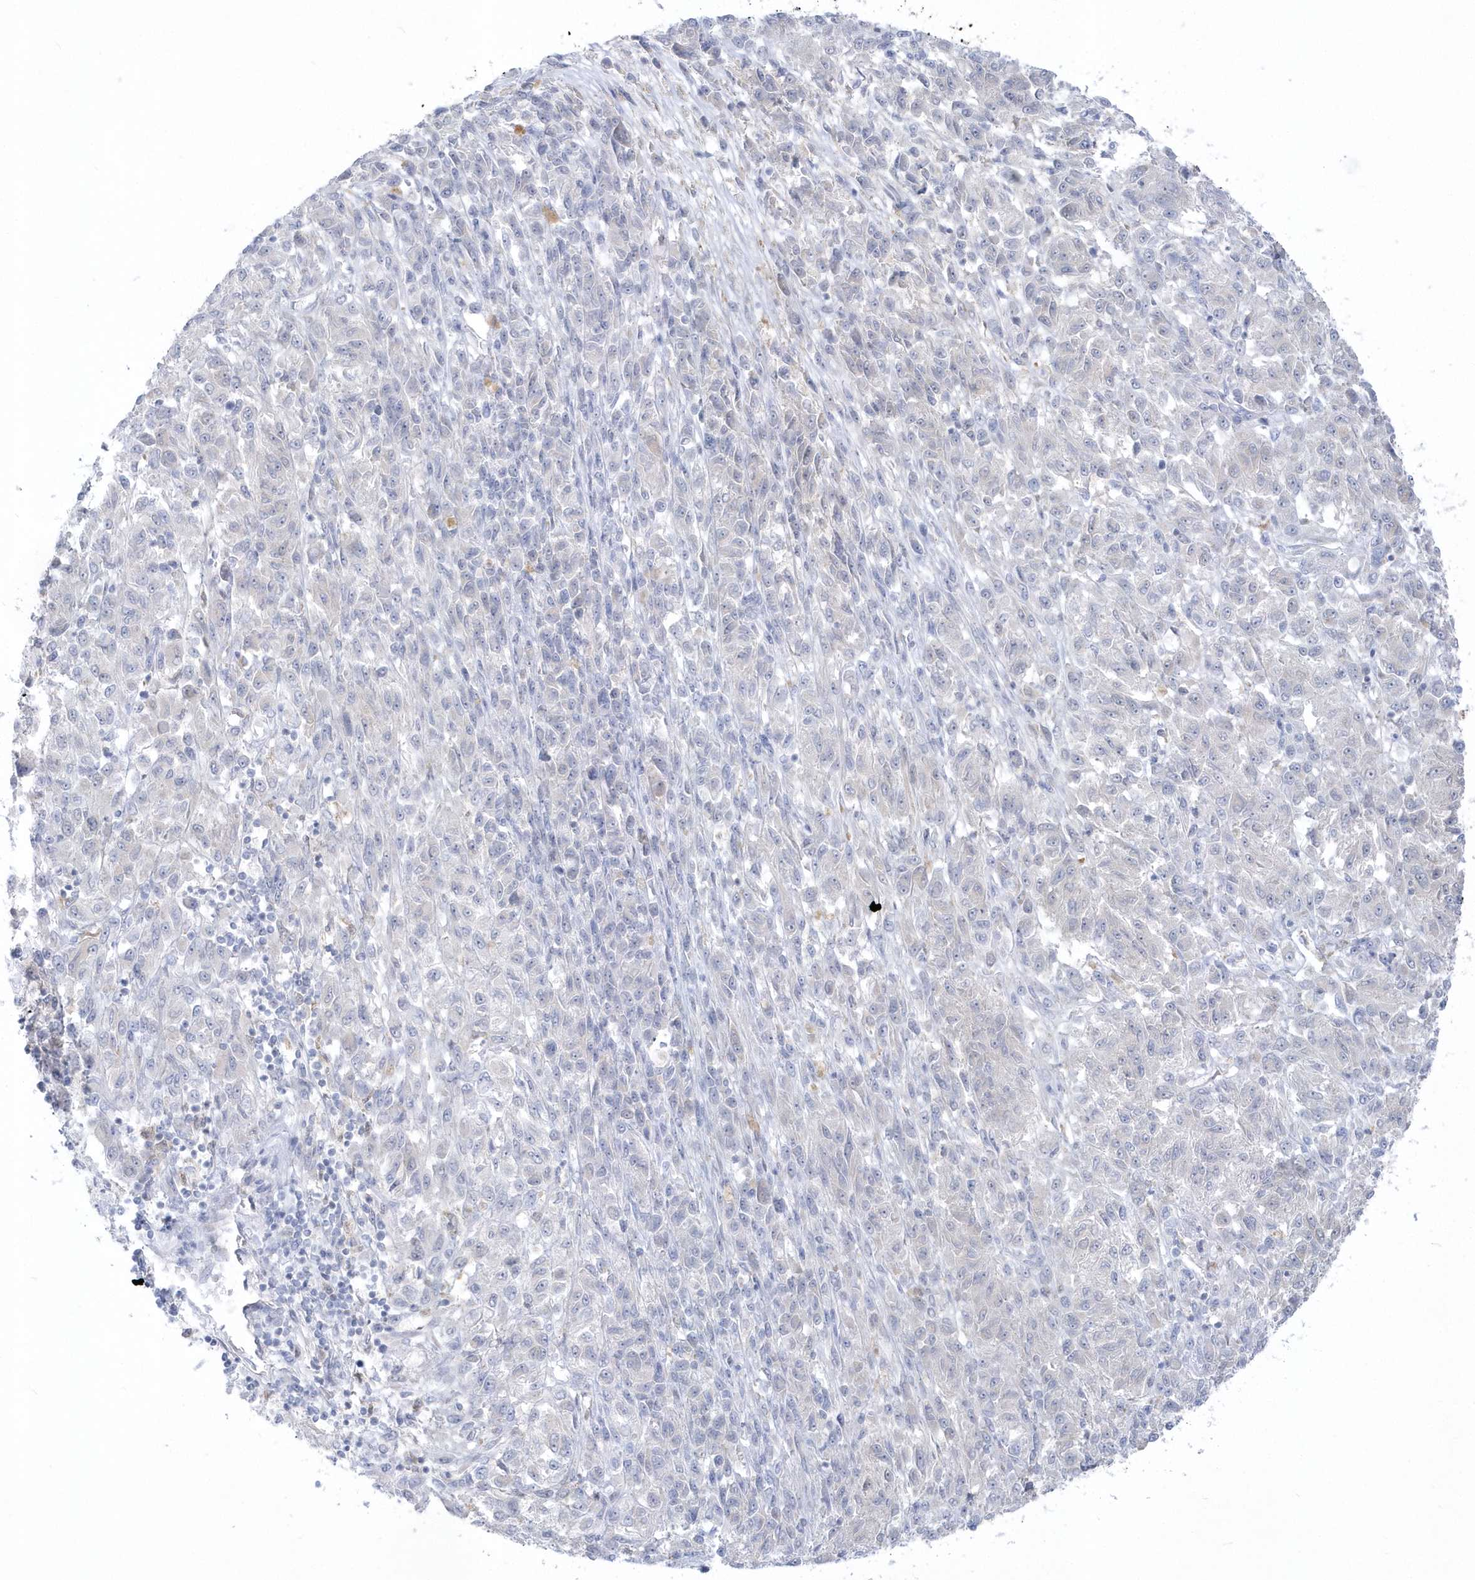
{"staining": {"intensity": "negative", "quantity": "none", "location": "none"}, "tissue": "melanoma", "cell_type": "Tumor cells", "image_type": "cancer", "snomed": [{"axis": "morphology", "description": "Malignant melanoma, Metastatic site"}, {"axis": "topography", "description": "Lung"}], "caption": "A high-resolution photomicrograph shows IHC staining of malignant melanoma (metastatic site), which shows no significant expression in tumor cells.", "gene": "PCBD1", "patient": {"sex": "male", "age": 64}}